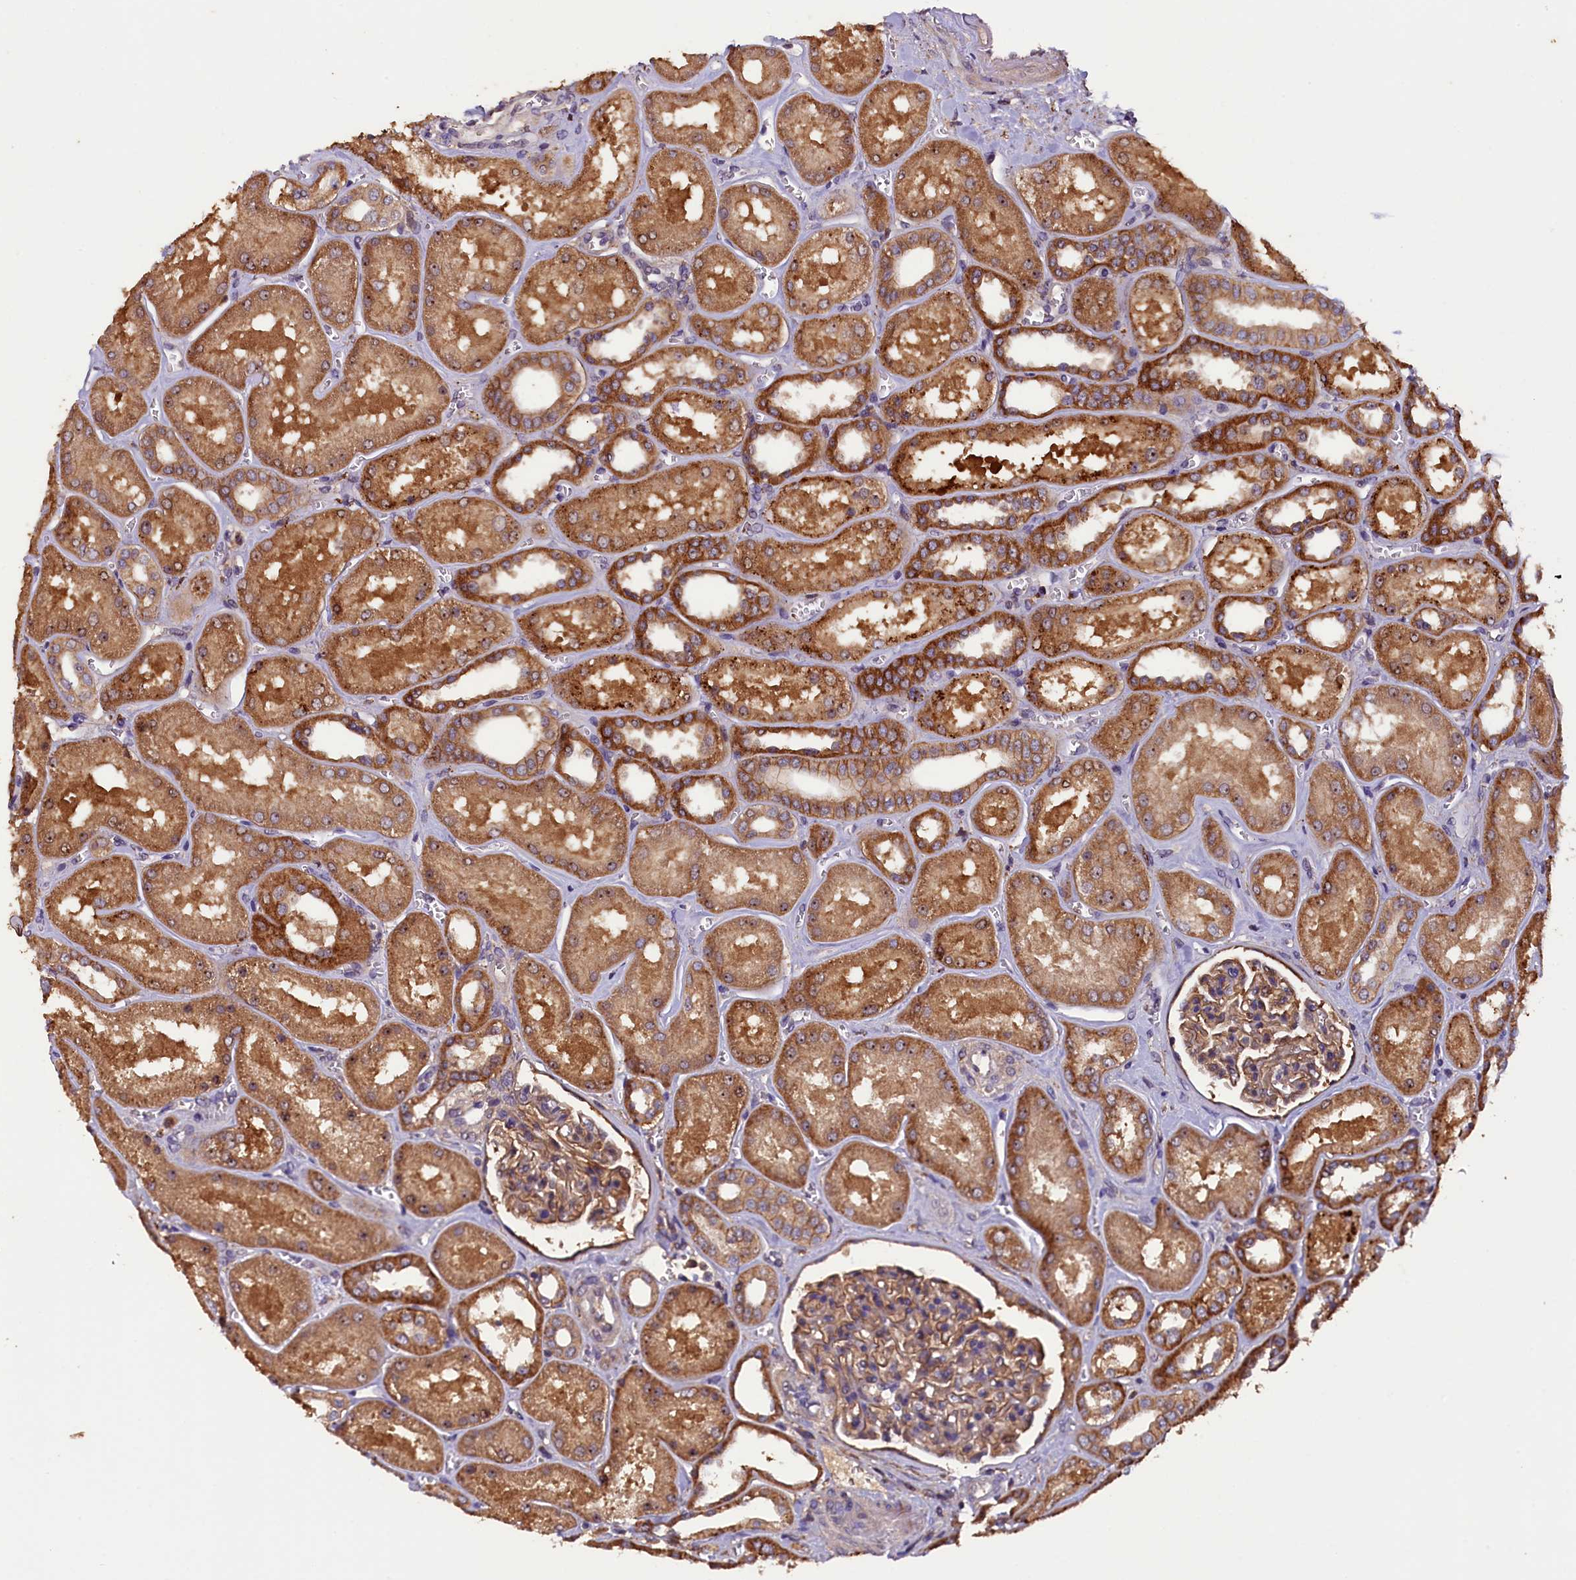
{"staining": {"intensity": "moderate", "quantity": ">75%", "location": "cytoplasmic/membranous"}, "tissue": "kidney", "cell_type": "Cells in glomeruli", "image_type": "normal", "snomed": [{"axis": "morphology", "description": "Normal tissue, NOS"}, {"axis": "morphology", "description": "Adenocarcinoma, NOS"}, {"axis": "topography", "description": "Kidney"}], "caption": "A medium amount of moderate cytoplasmic/membranous positivity is present in about >75% of cells in glomeruli in benign kidney.", "gene": "PLXNB1", "patient": {"sex": "female", "age": 68}}